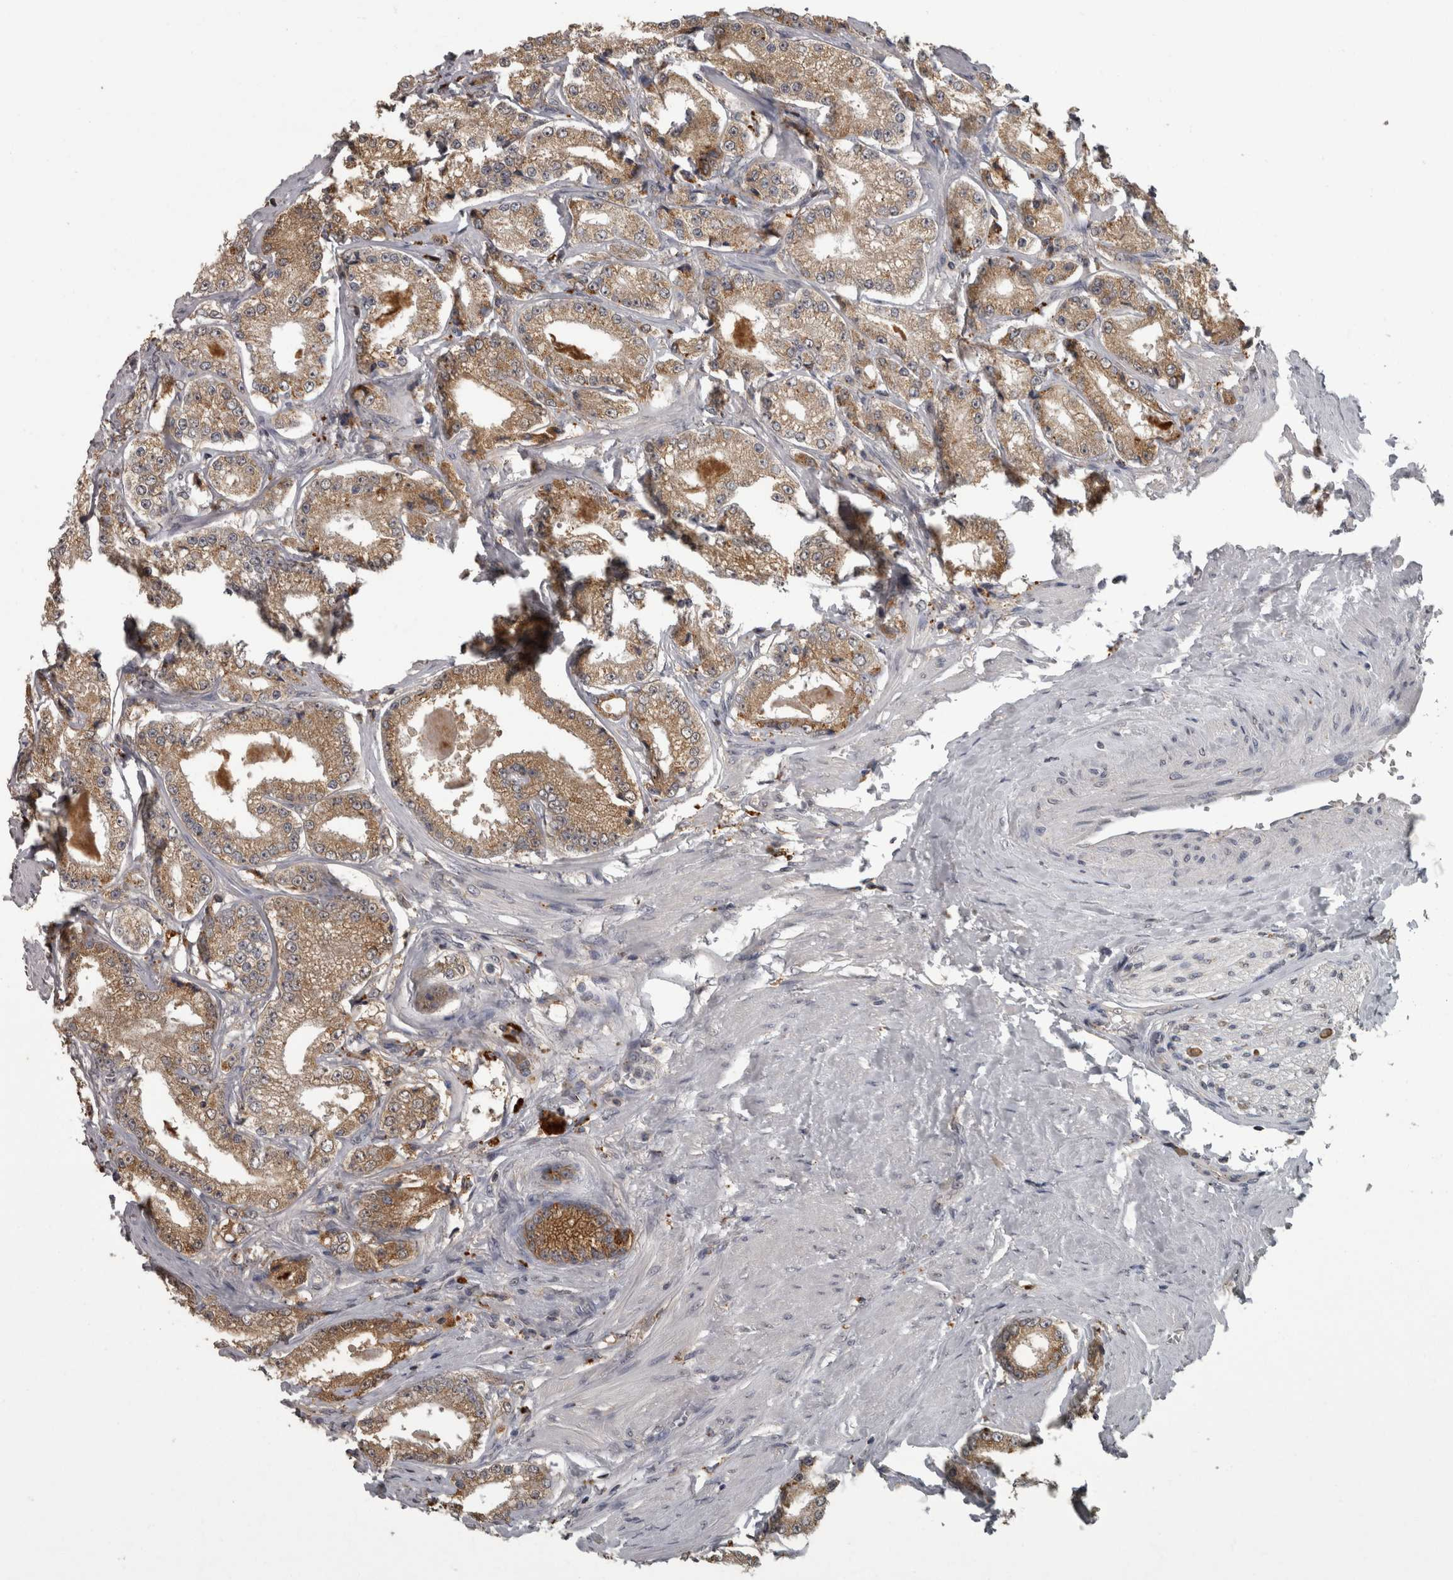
{"staining": {"intensity": "moderate", "quantity": ">75%", "location": "cytoplasmic/membranous"}, "tissue": "prostate cancer", "cell_type": "Tumor cells", "image_type": "cancer", "snomed": [{"axis": "morphology", "description": "Adenocarcinoma, Low grade"}, {"axis": "topography", "description": "Prostate"}], "caption": "High-magnification brightfield microscopy of prostate cancer stained with DAB (3,3'-diaminobenzidine) (brown) and counterstained with hematoxylin (blue). tumor cells exhibit moderate cytoplasmic/membranous positivity is identified in about>75% of cells. (IHC, brightfield microscopy, high magnification).", "gene": "NAAA", "patient": {"sex": "male", "age": 63}}